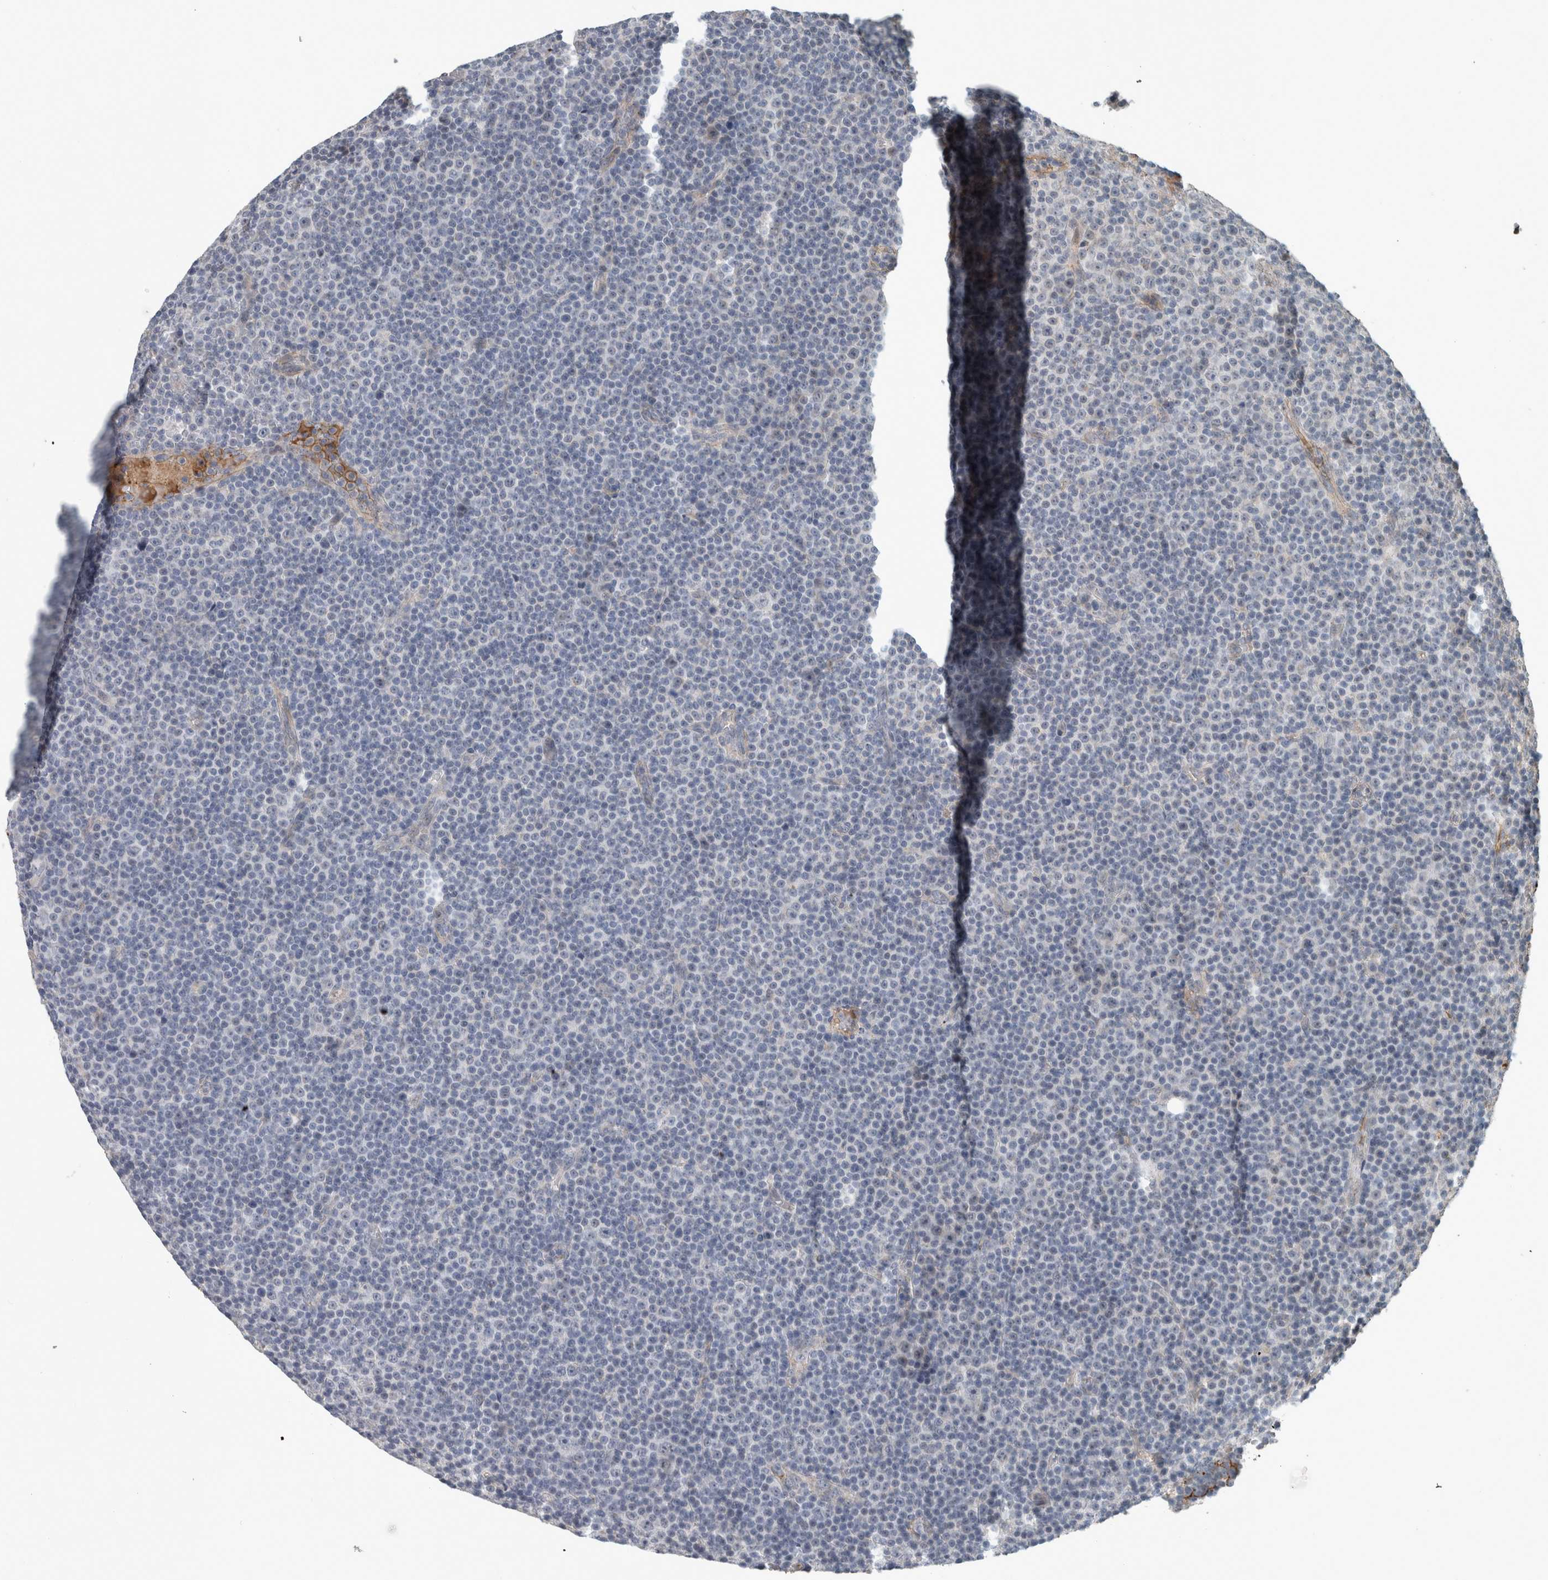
{"staining": {"intensity": "negative", "quantity": "none", "location": "none"}, "tissue": "lymphoma", "cell_type": "Tumor cells", "image_type": "cancer", "snomed": [{"axis": "morphology", "description": "Malignant lymphoma, non-Hodgkin's type, Low grade"}, {"axis": "topography", "description": "Lymph node"}], "caption": "Lymphoma was stained to show a protein in brown. There is no significant positivity in tumor cells. (DAB (3,3'-diaminobenzidine) IHC visualized using brightfield microscopy, high magnification).", "gene": "FN1", "patient": {"sex": "female", "age": 67}}